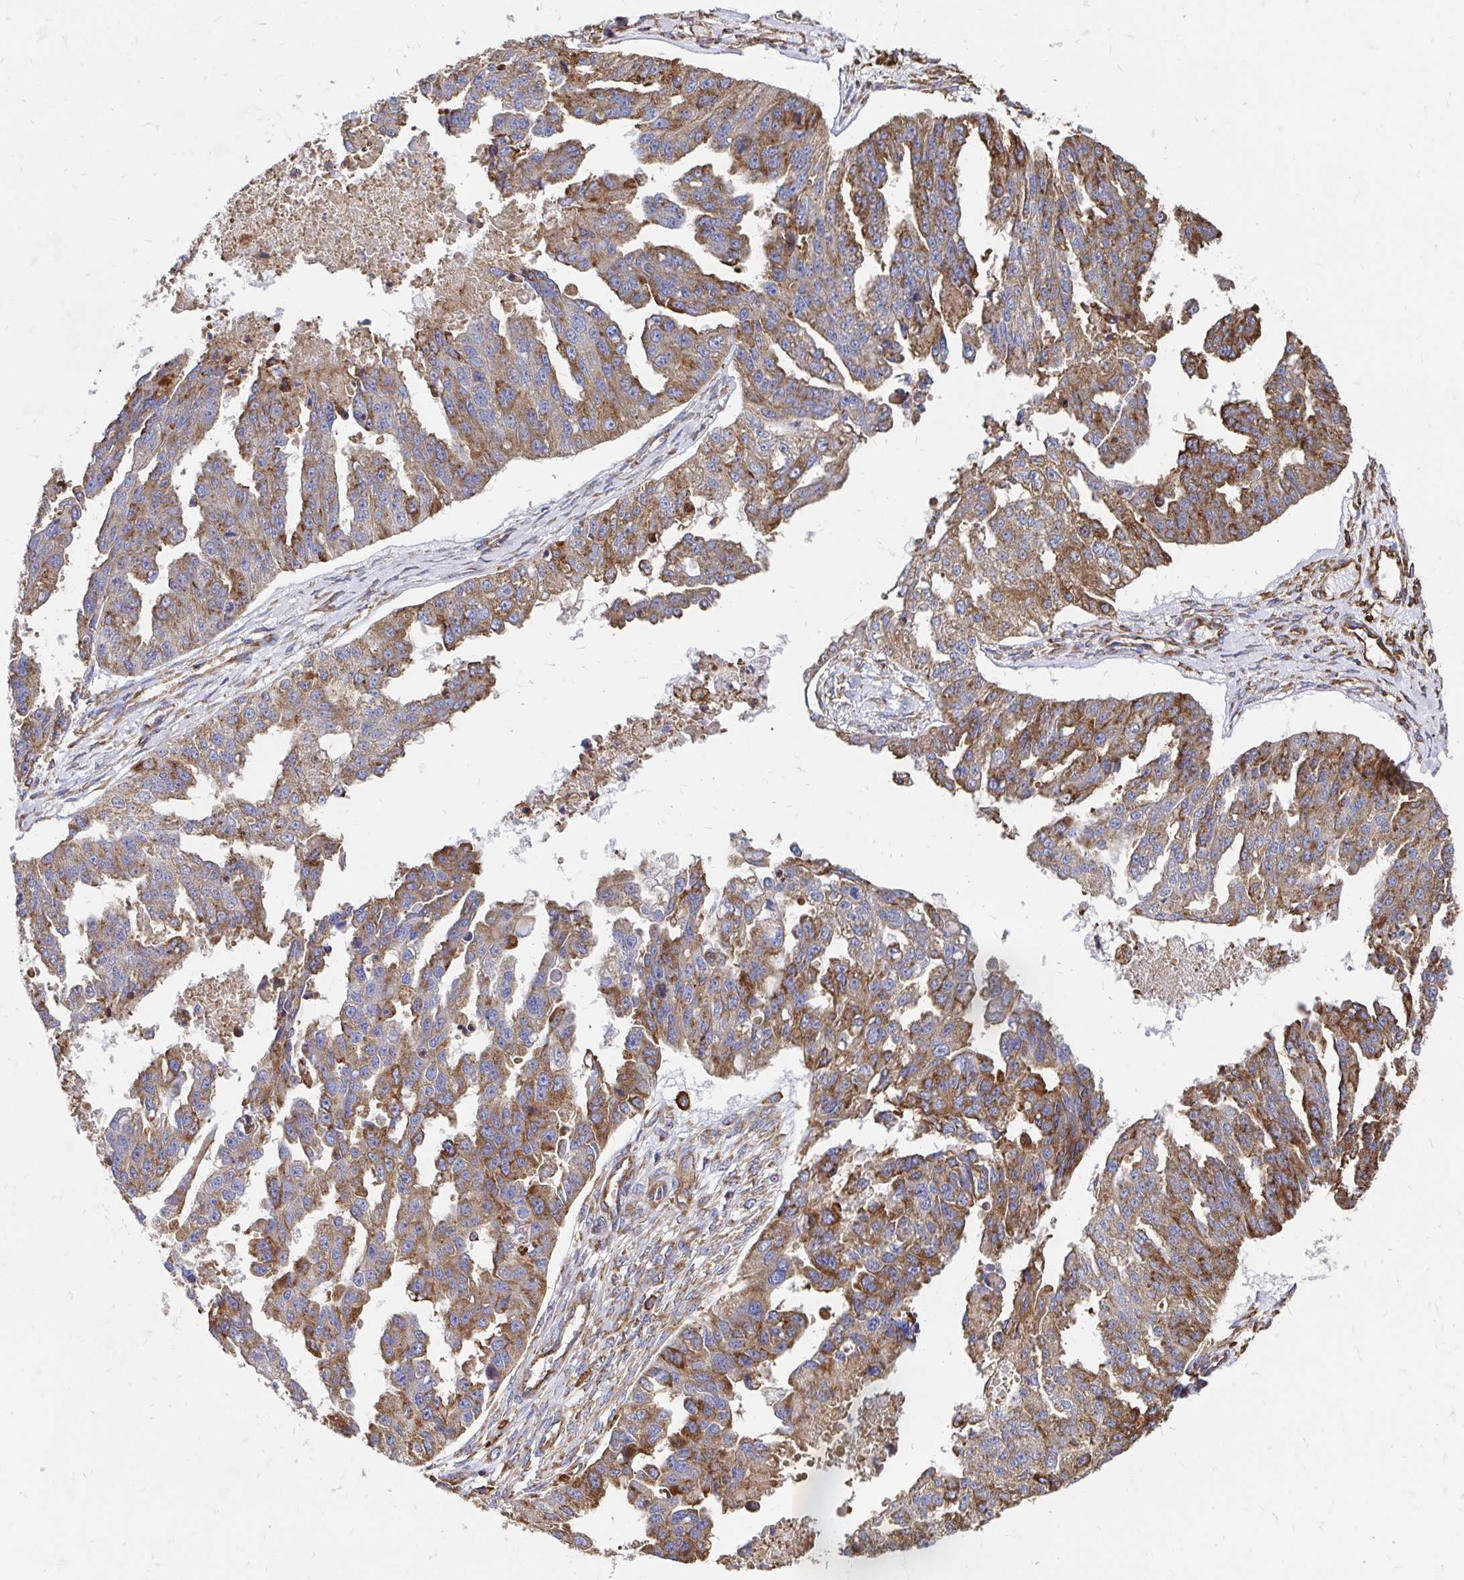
{"staining": {"intensity": "moderate", "quantity": ">75%", "location": "cytoplasmic/membranous"}, "tissue": "ovarian cancer", "cell_type": "Tumor cells", "image_type": "cancer", "snomed": [{"axis": "morphology", "description": "Cystadenocarcinoma, serous, NOS"}, {"axis": "topography", "description": "Ovary"}], "caption": "There is medium levels of moderate cytoplasmic/membranous expression in tumor cells of ovarian cancer, as demonstrated by immunohistochemical staining (brown color).", "gene": "CLTC", "patient": {"sex": "female", "age": 58}}